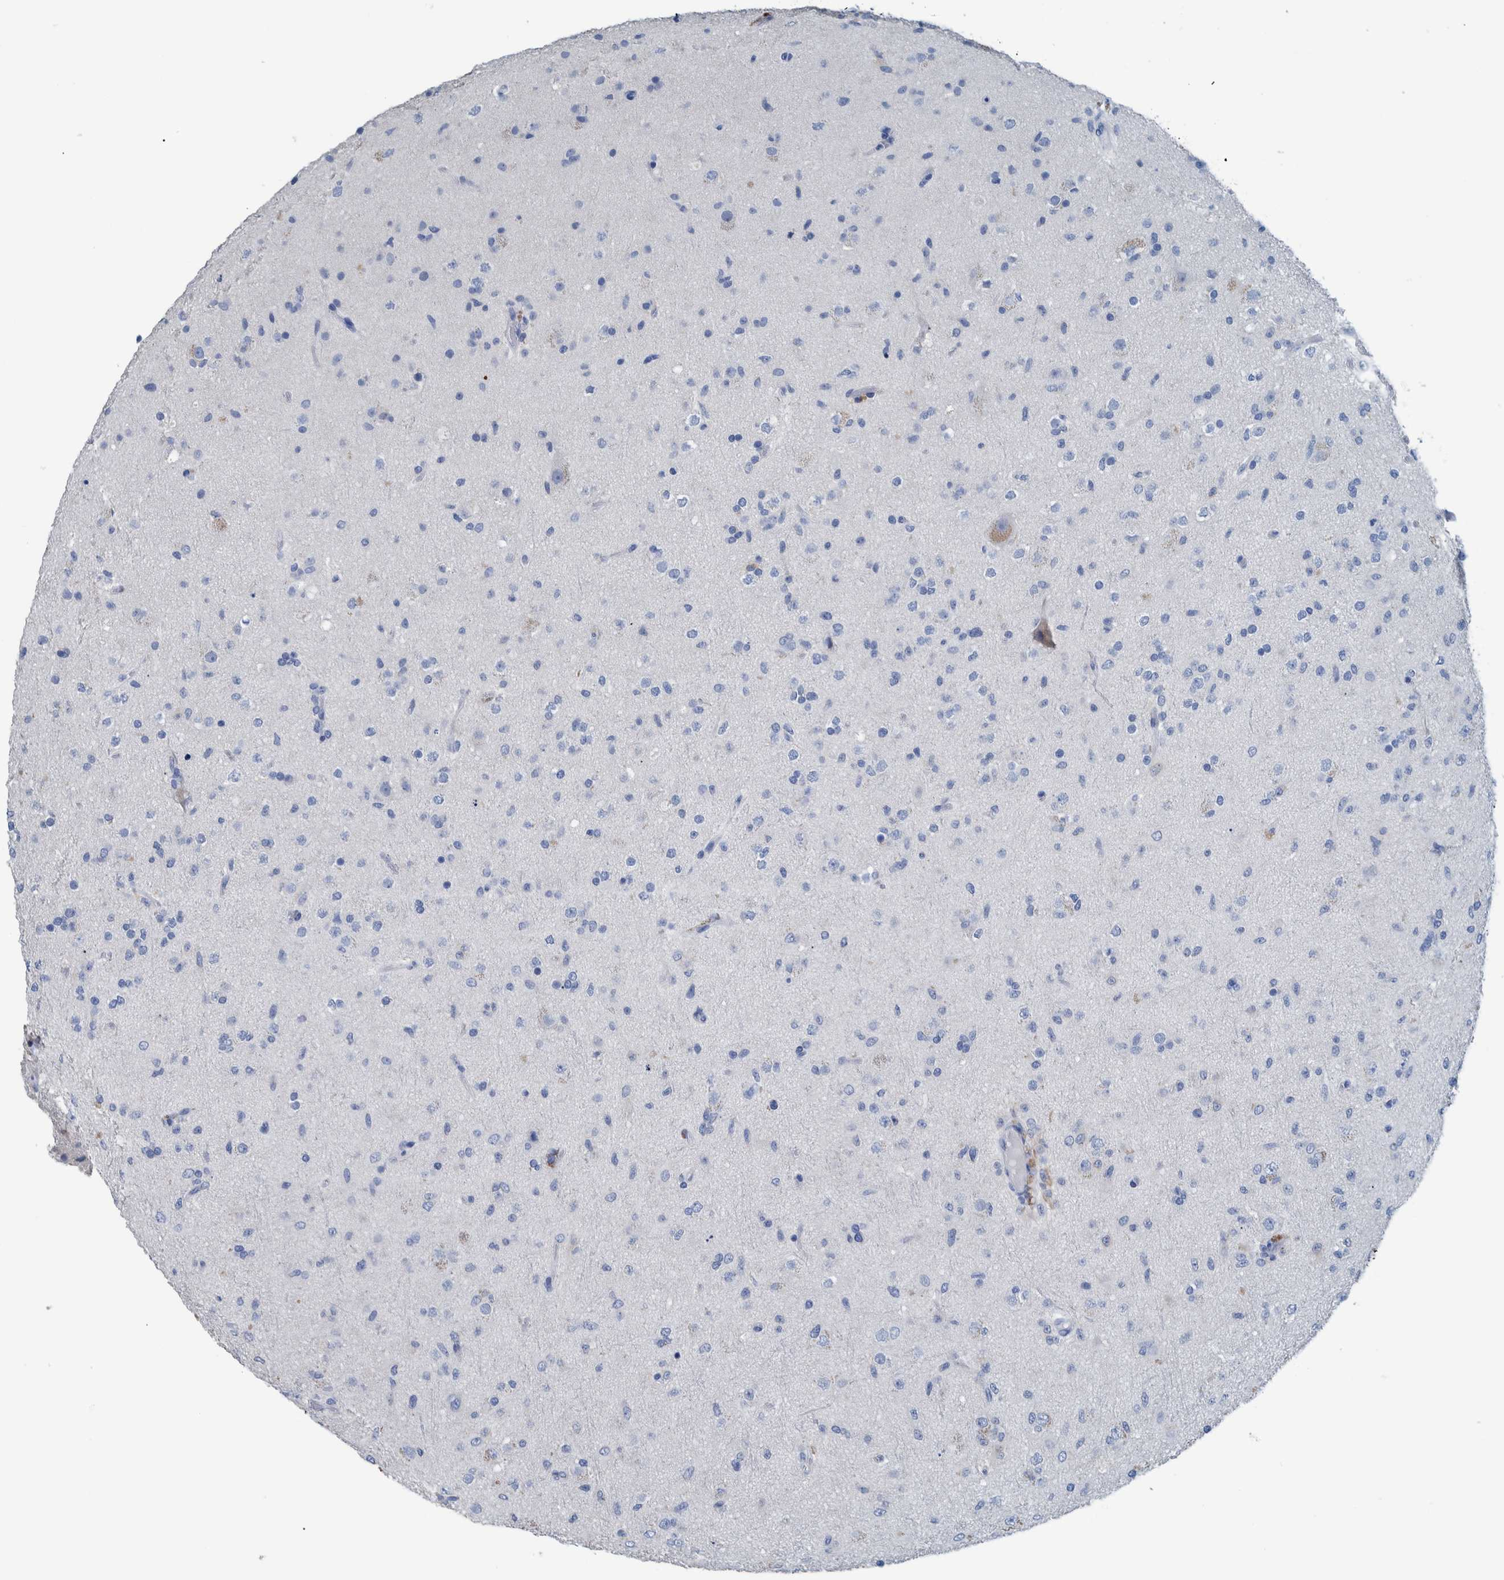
{"staining": {"intensity": "negative", "quantity": "none", "location": "none"}, "tissue": "glioma", "cell_type": "Tumor cells", "image_type": "cancer", "snomed": [{"axis": "morphology", "description": "Glioma, malignant, Low grade"}, {"axis": "topography", "description": "Brain"}], "caption": "The immunohistochemistry histopathology image has no significant expression in tumor cells of glioma tissue. The staining is performed using DAB (3,3'-diaminobenzidine) brown chromogen with nuclei counter-stained in using hematoxylin.", "gene": "IDO1", "patient": {"sex": "male", "age": 65}}